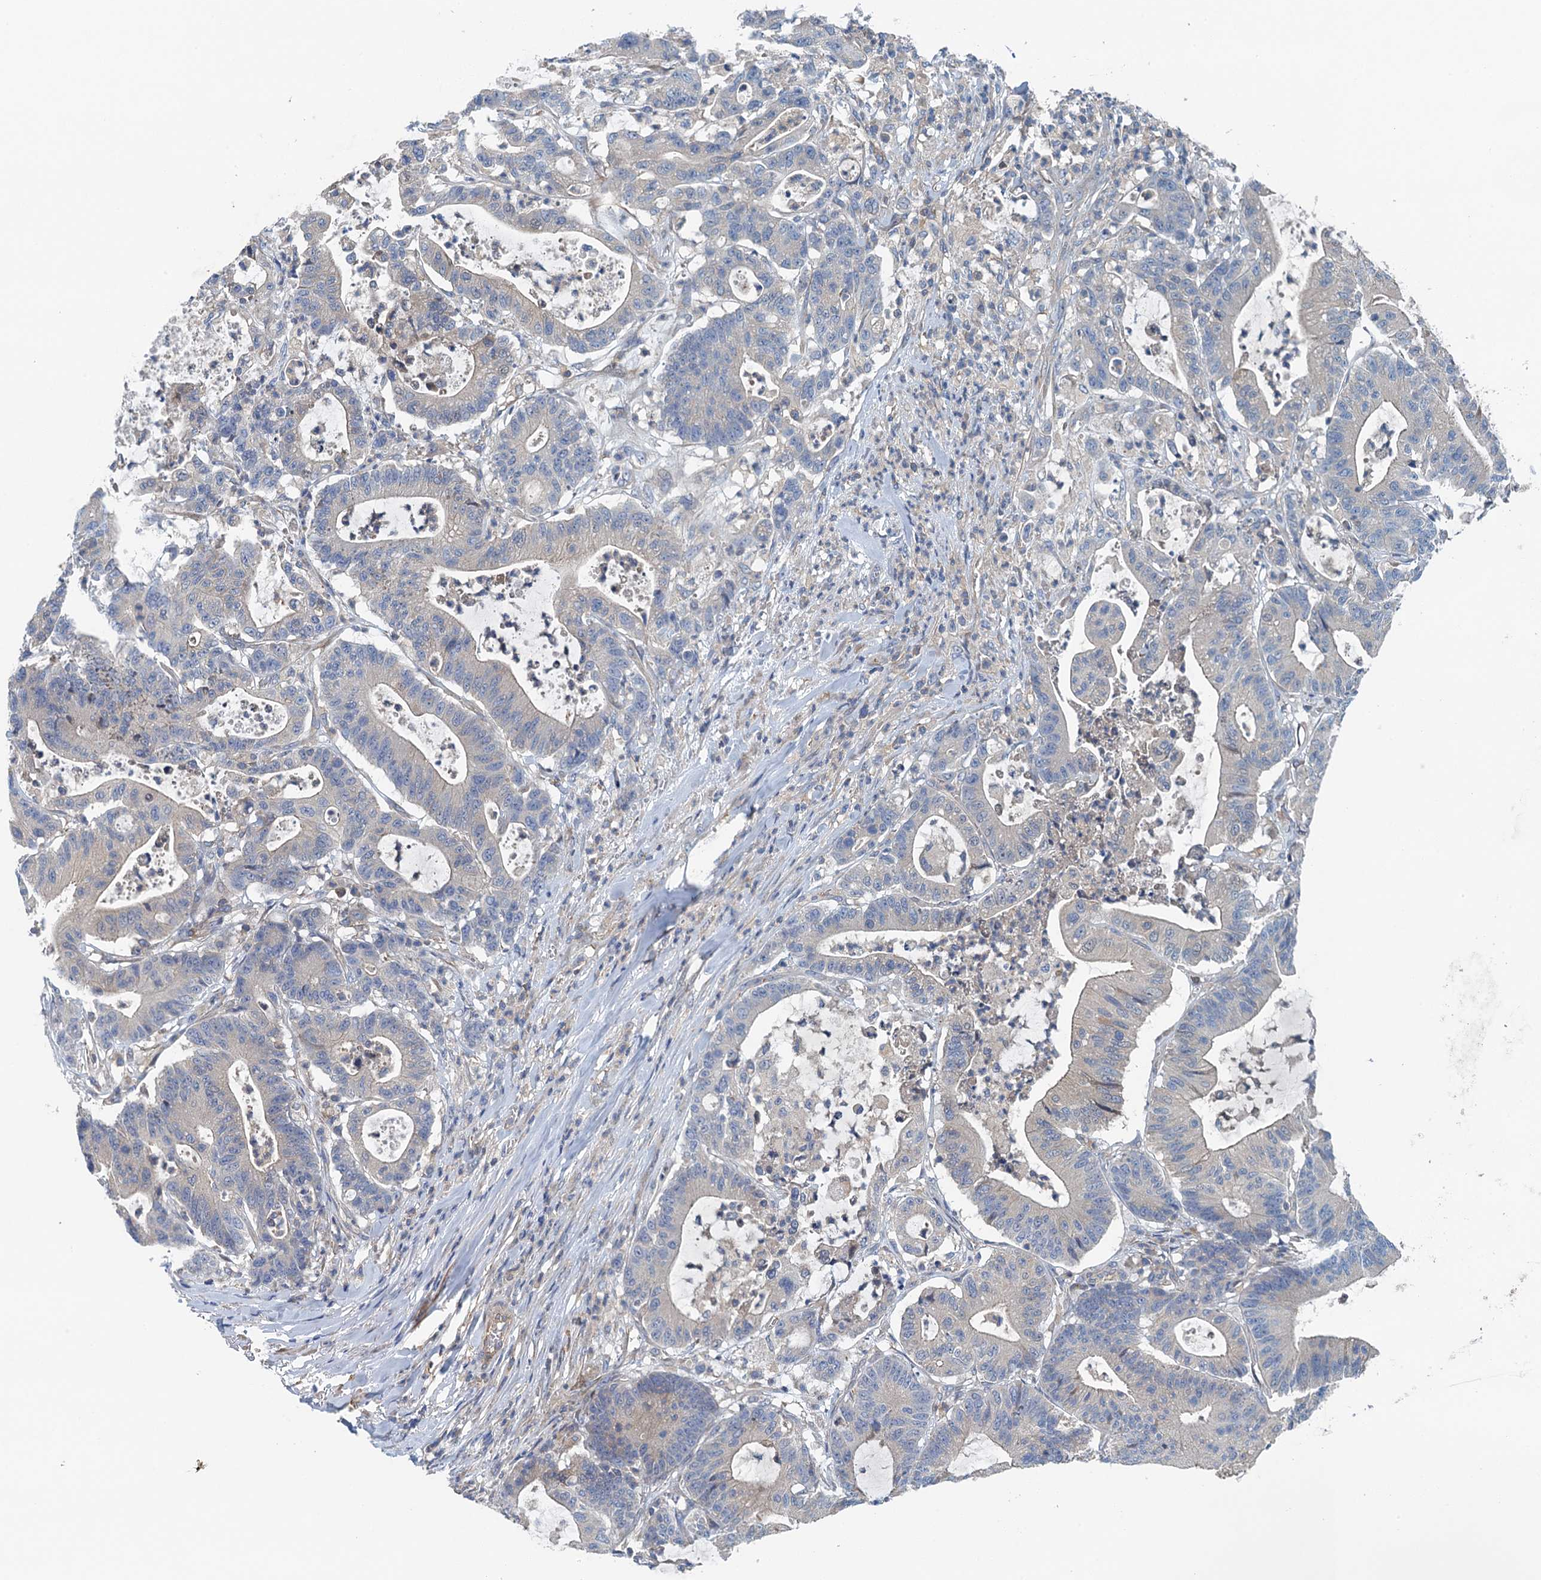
{"staining": {"intensity": "negative", "quantity": "none", "location": "none"}, "tissue": "colorectal cancer", "cell_type": "Tumor cells", "image_type": "cancer", "snomed": [{"axis": "morphology", "description": "Adenocarcinoma, NOS"}, {"axis": "topography", "description": "Colon"}], "caption": "Tumor cells are negative for brown protein staining in colorectal cancer.", "gene": "PPP1R14D", "patient": {"sex": "female", "age": 84}}